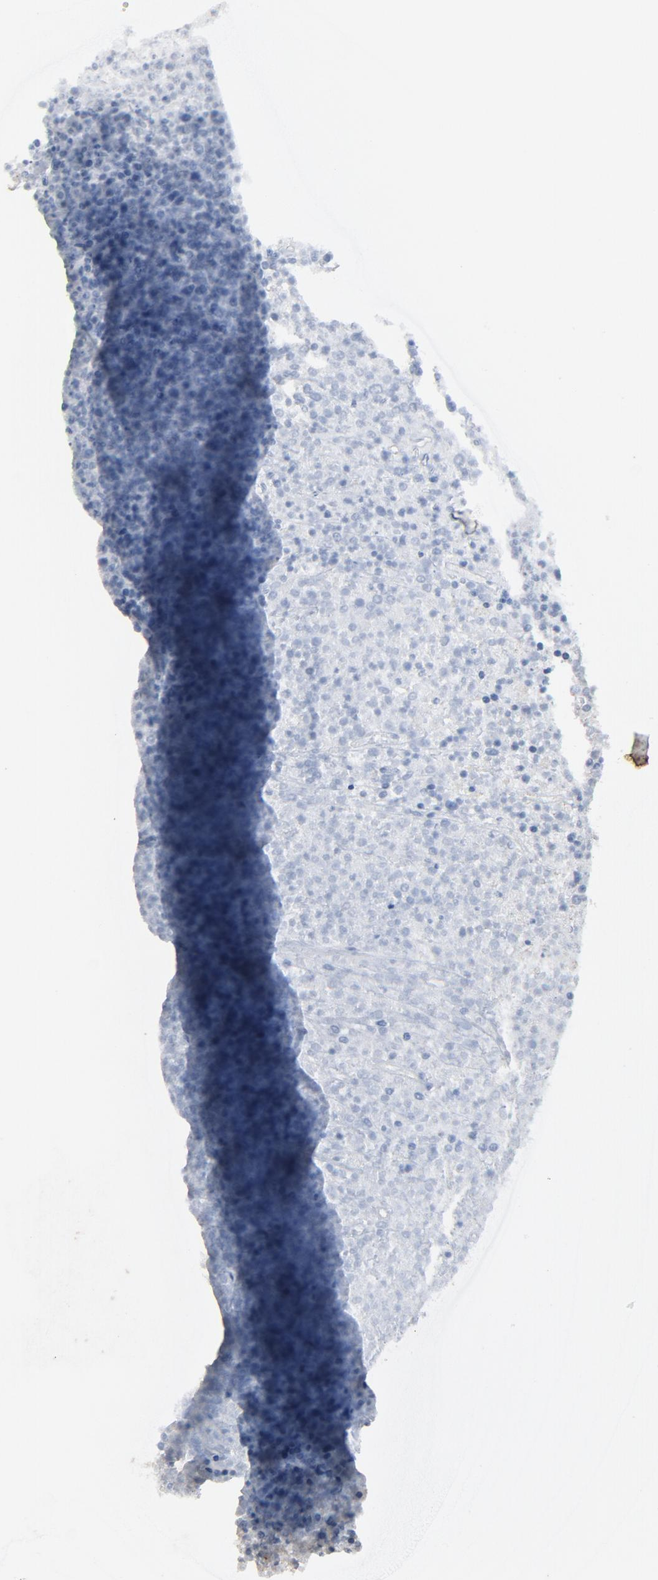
{"staining": {"intensity": "negative", "quantity": "none", "location": "none"}, "tissue": "lymphoma", "cell_type": "Tumor cells", "image_type": "cancer", "snomed": [{"axis": "morphology", "description": "Malignant lymphoma, non-Hodgkin's type, High grade"}, {"axis": "topography", "description": "Lymph node"}], "caption": "Tumor cells are negative for protein expression in human lymphoma.", "gene": "C14orf119", "patient": {"sex": "female", "age": 73}}